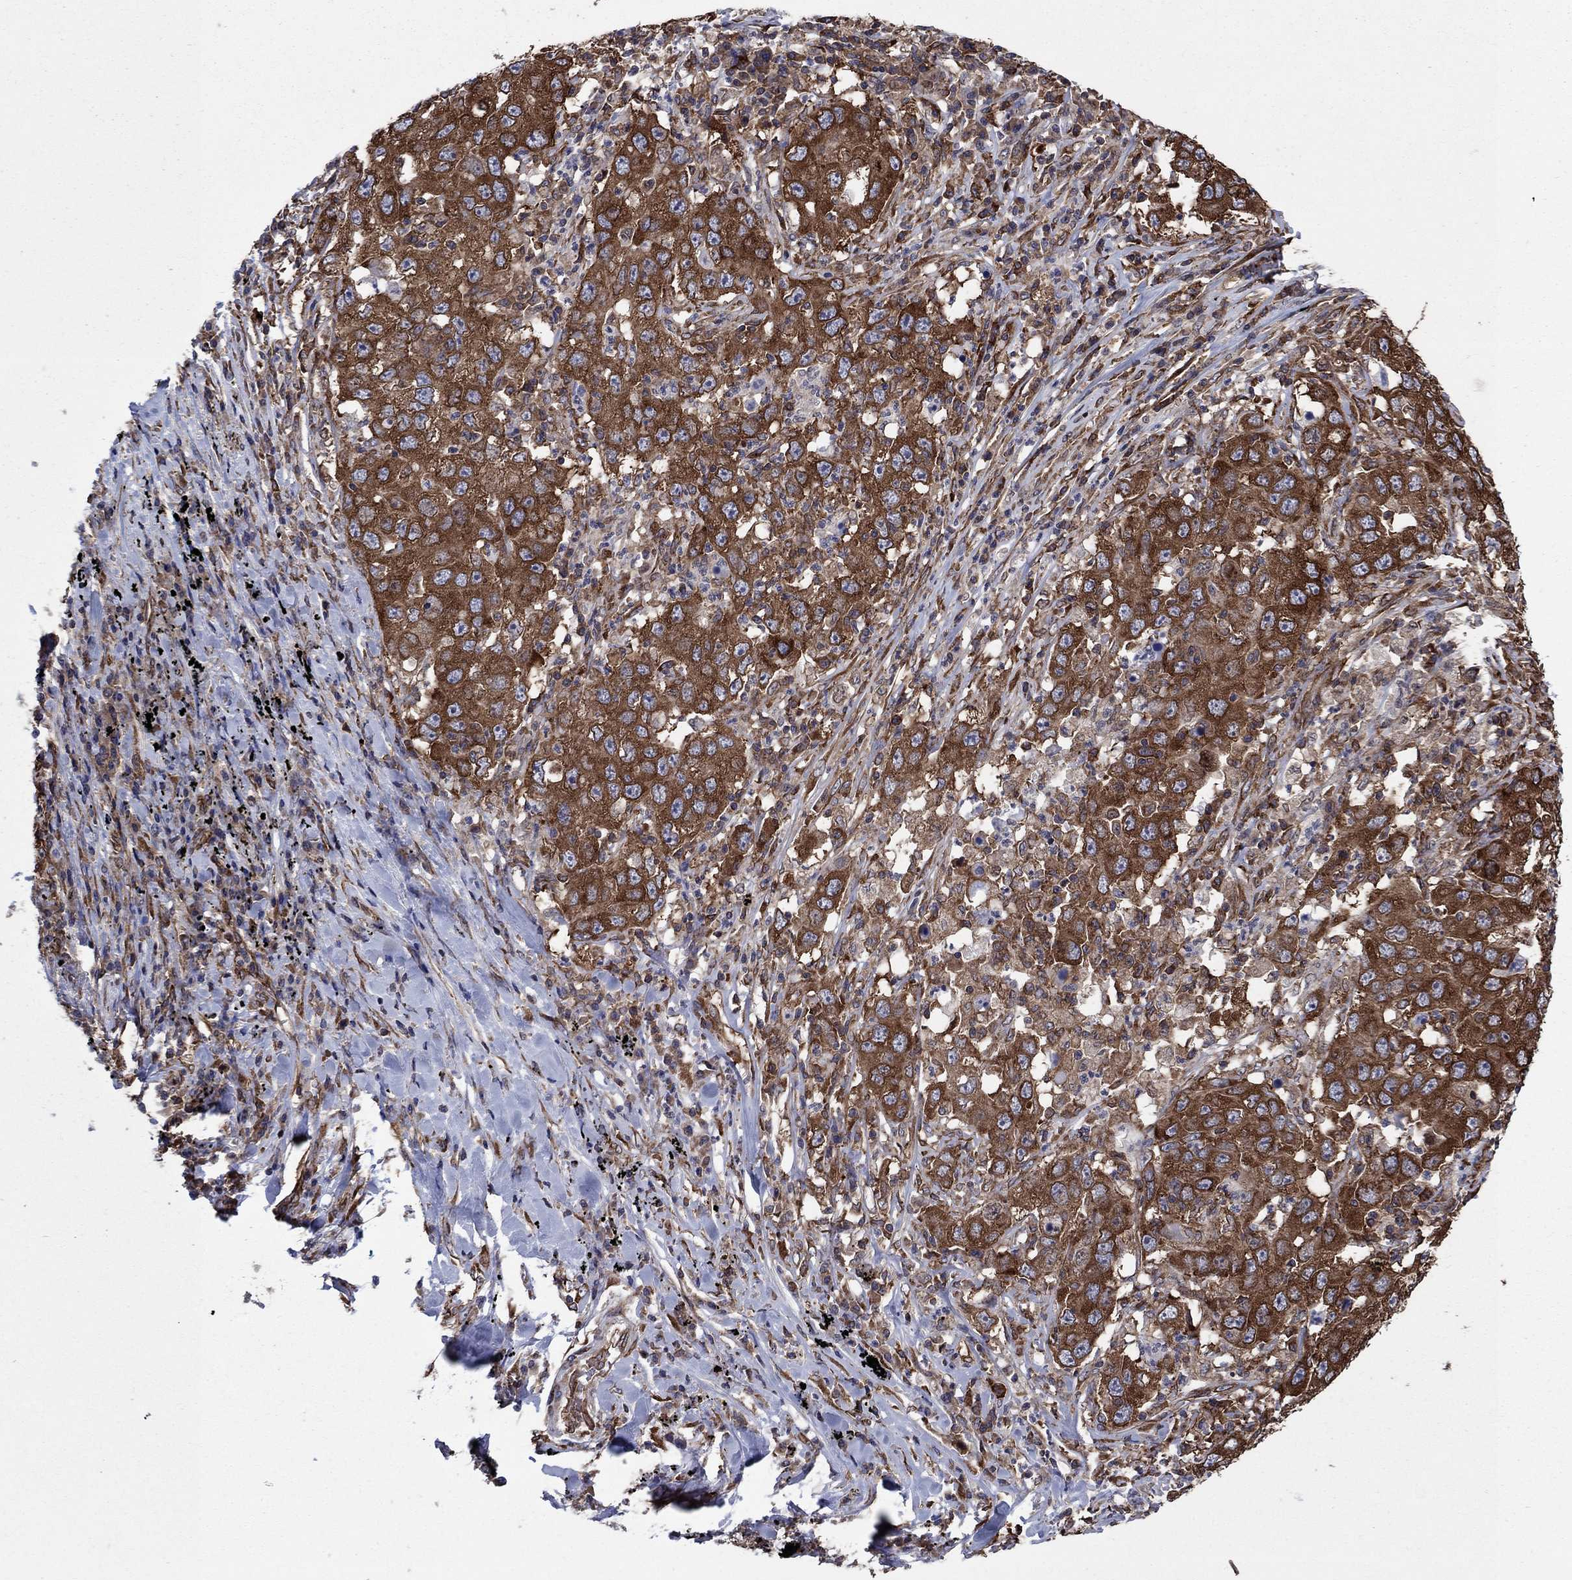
{"staining": {"intensity": "strong", "quantity": ">75%", "location": "cytoplasmic/membranous"}, "tissue": "lung cancer", "cell_type": "Tumor cells", "image_type": "cancer", "snomed": [{"axis": "morphology", "description": "Adenocarcinoma, NOS"}, {"axis": "topography", "description": "Lung"}], "caption": "Lung cancer stained for a protein shows strong cytoplasmic/membranous positivity in tumor cells.", "gene": "YBX1", "patient": {"sex": "male", "age": 73}}